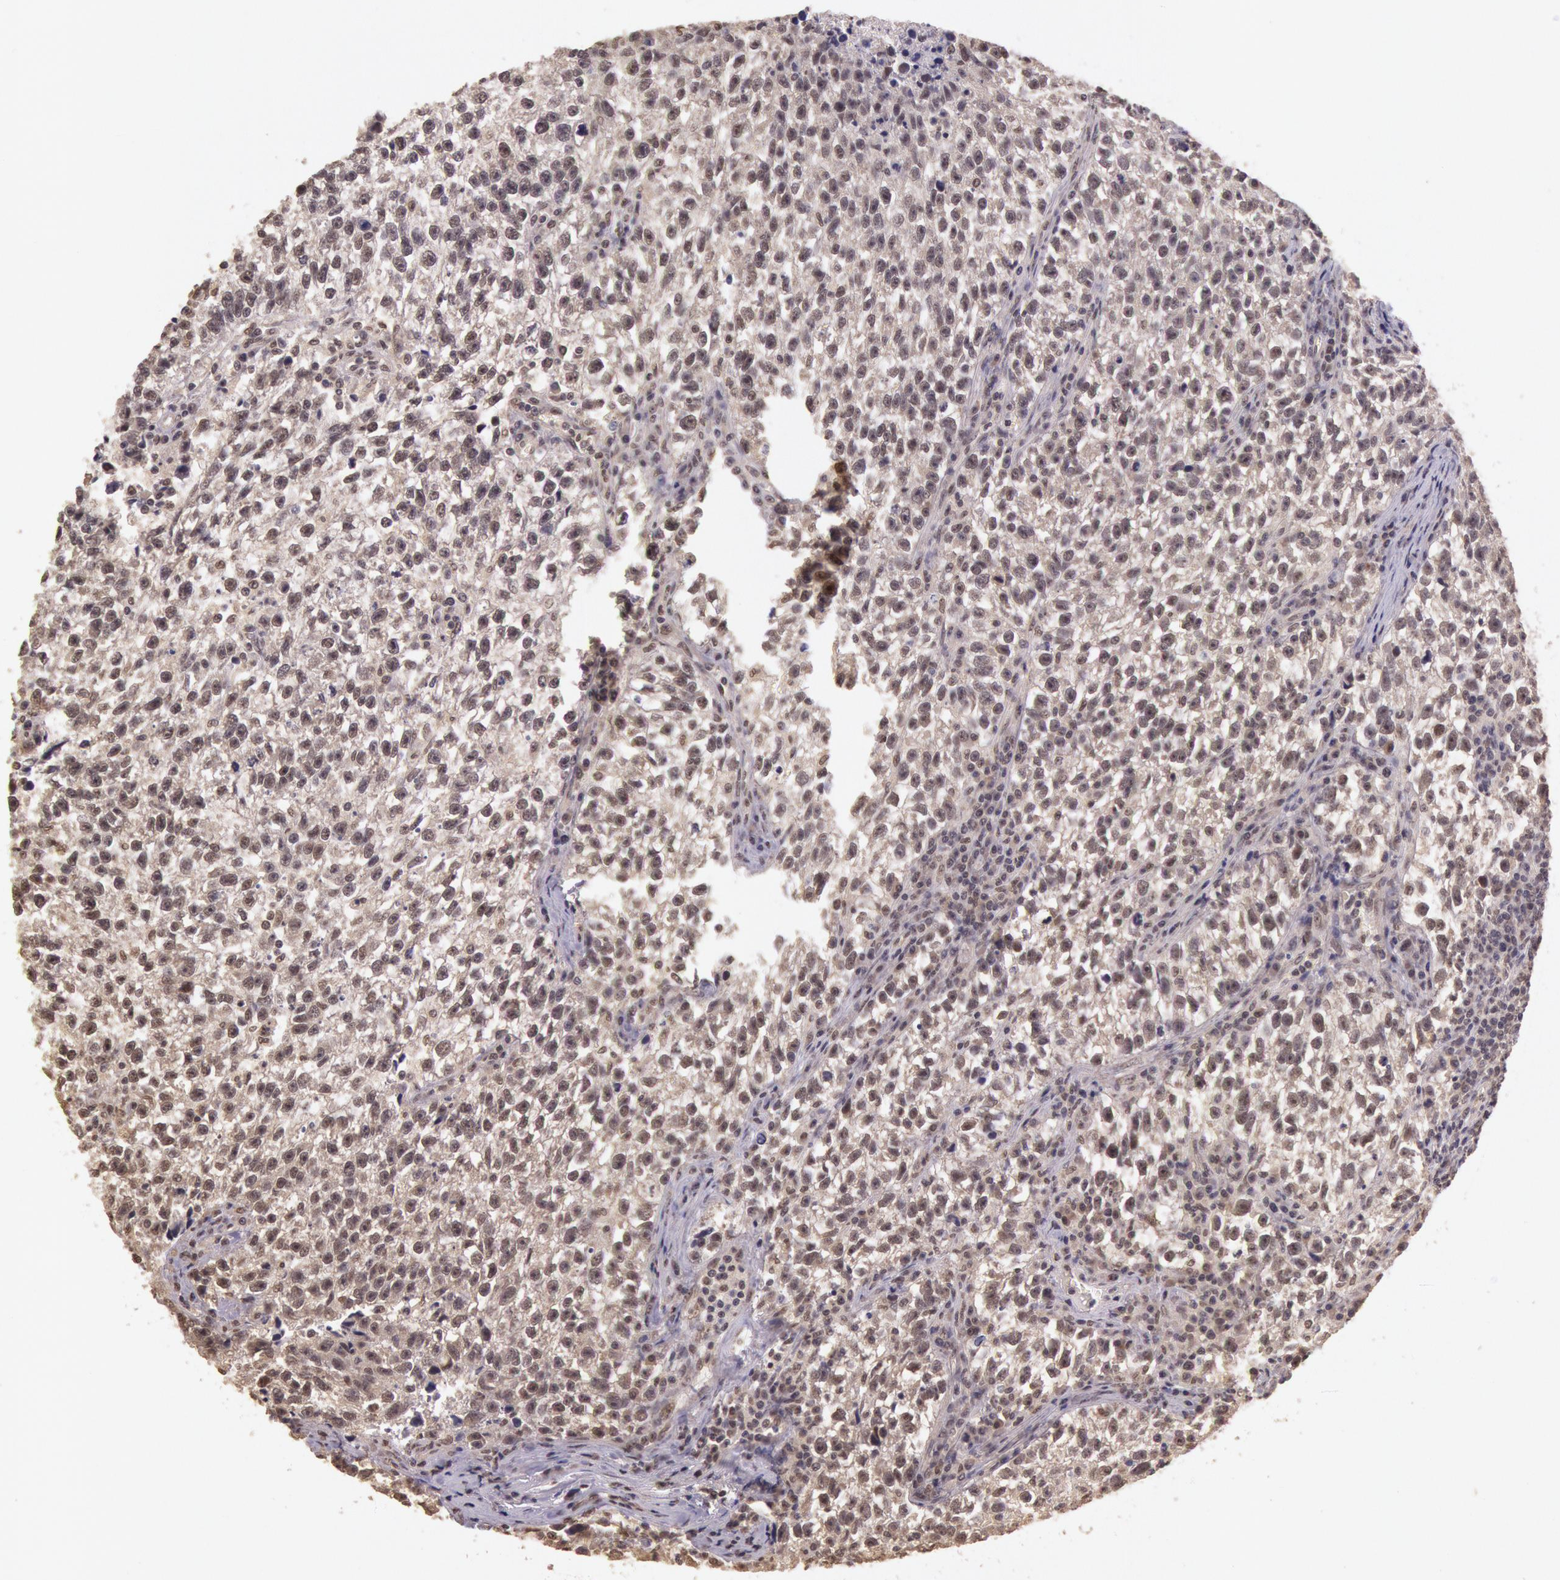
{"staining": {"intensity": "negative", "quantity": "none", "location": "none"}, "tissue": "testis cancer", "cell_type": "Tumor cells", "image_type": "cancer", "snomed": [{"axis": "morphology", "description": "Seminoma, NOS"}, {"axis": "topography", "description": "Testis"}], "caption": "Micrograph shows no significant protein staining in tumor cells of seminoma (testis). (Stains: DAB immunohistochemistry with hematoxylin counter stain, Microscopy: brightfield microscopy at high magnification).", "gene": "RTL10", "patient": {"sex": "male", "age": 38}}